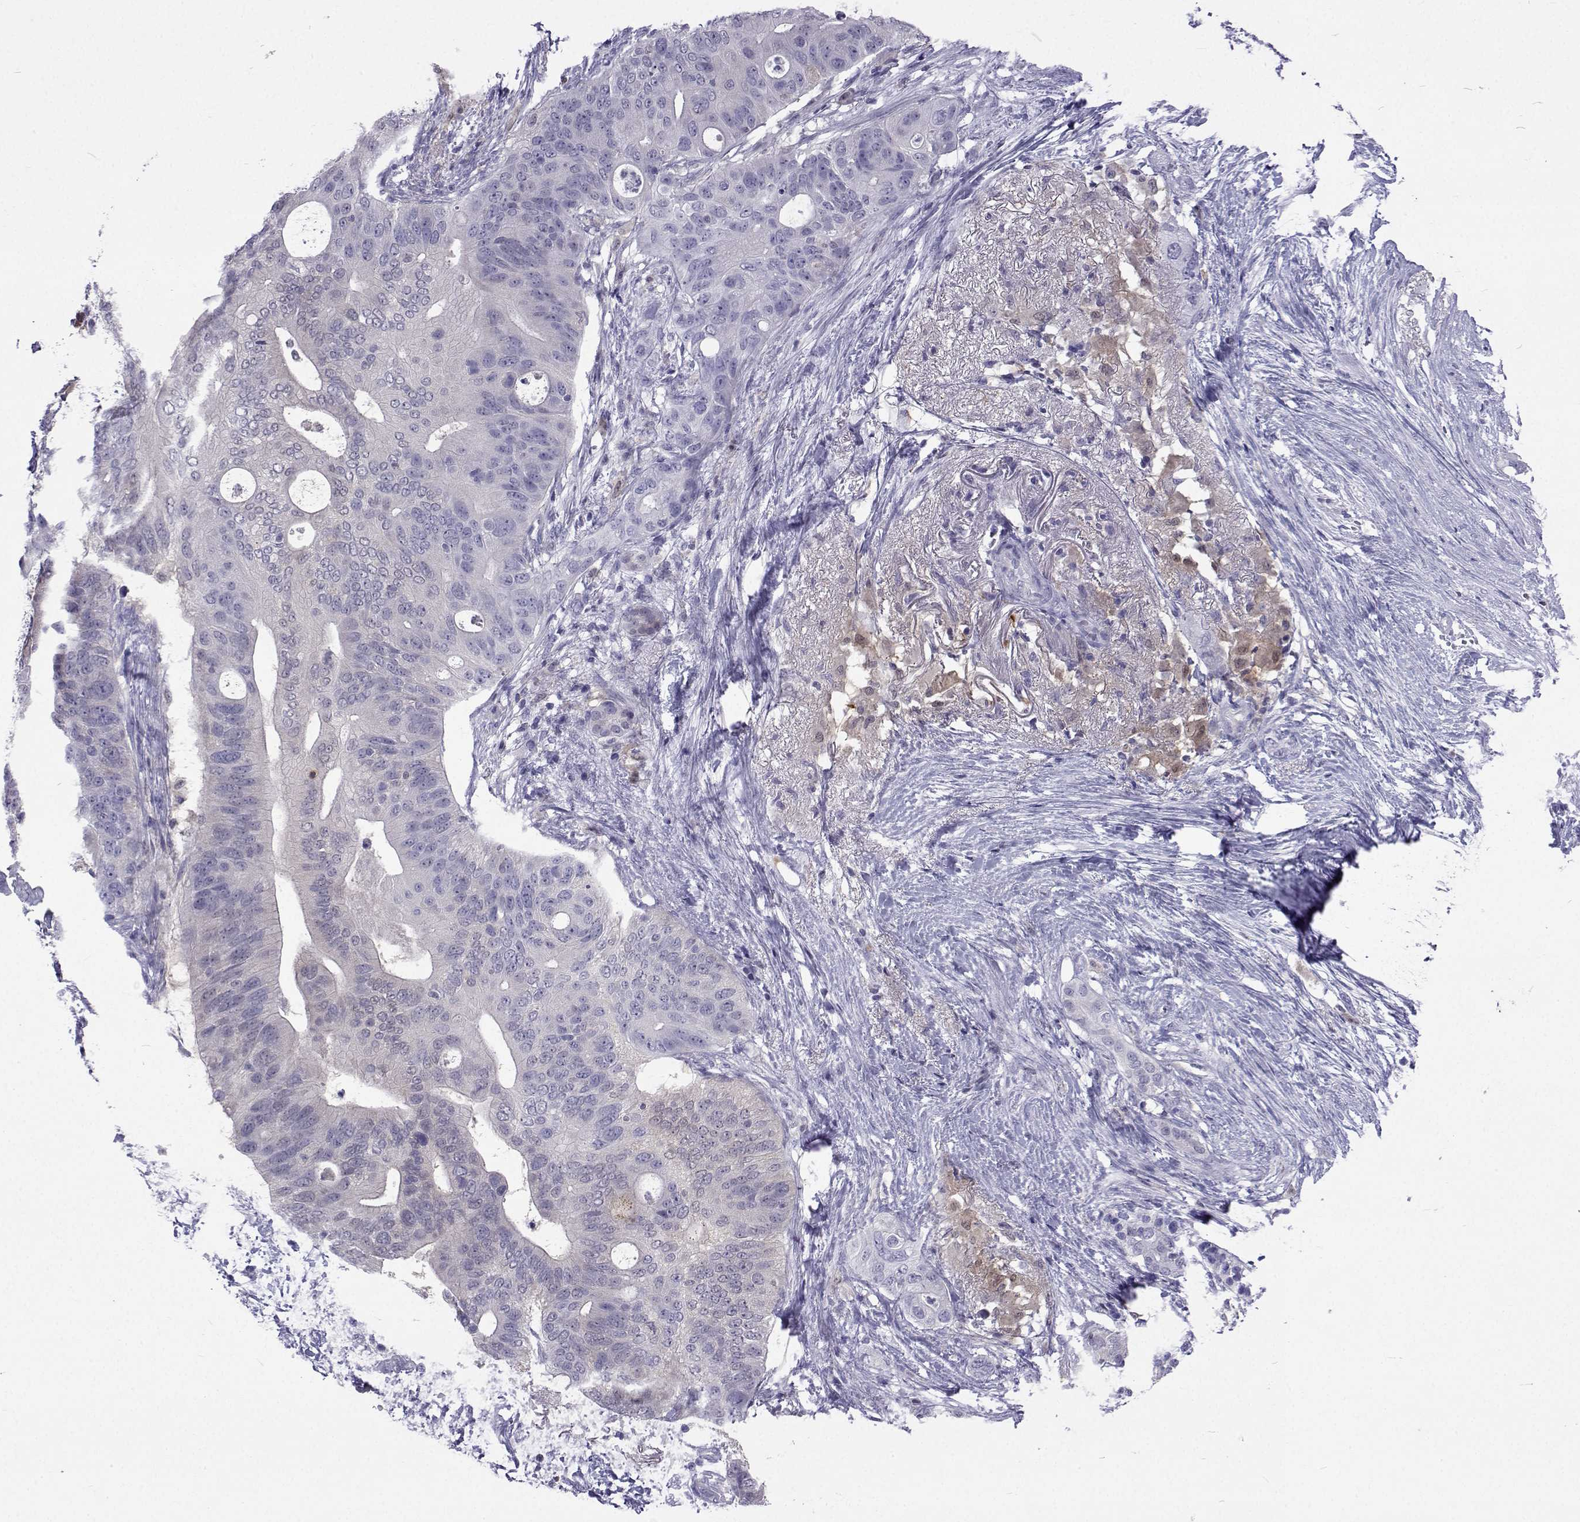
{"staining": {"intensity": "negative", "quantity": "none", "location": "none"}, "tissue": "pancreatic cancer", "cell_type": "Tumor cells", "image_type": "cancer", "snomed": [{"axis": "morphology", "description": "Adenocarcinoma, NOS"}, {"axis": "topography", "description": "Pancreas"}], "caption": "Photomicrograph shows no significant protein expression in tumor cells of pancreatic adenocarcinoma.", "gene": "GALM", "patient": {"sex": "female", "age": 72}}